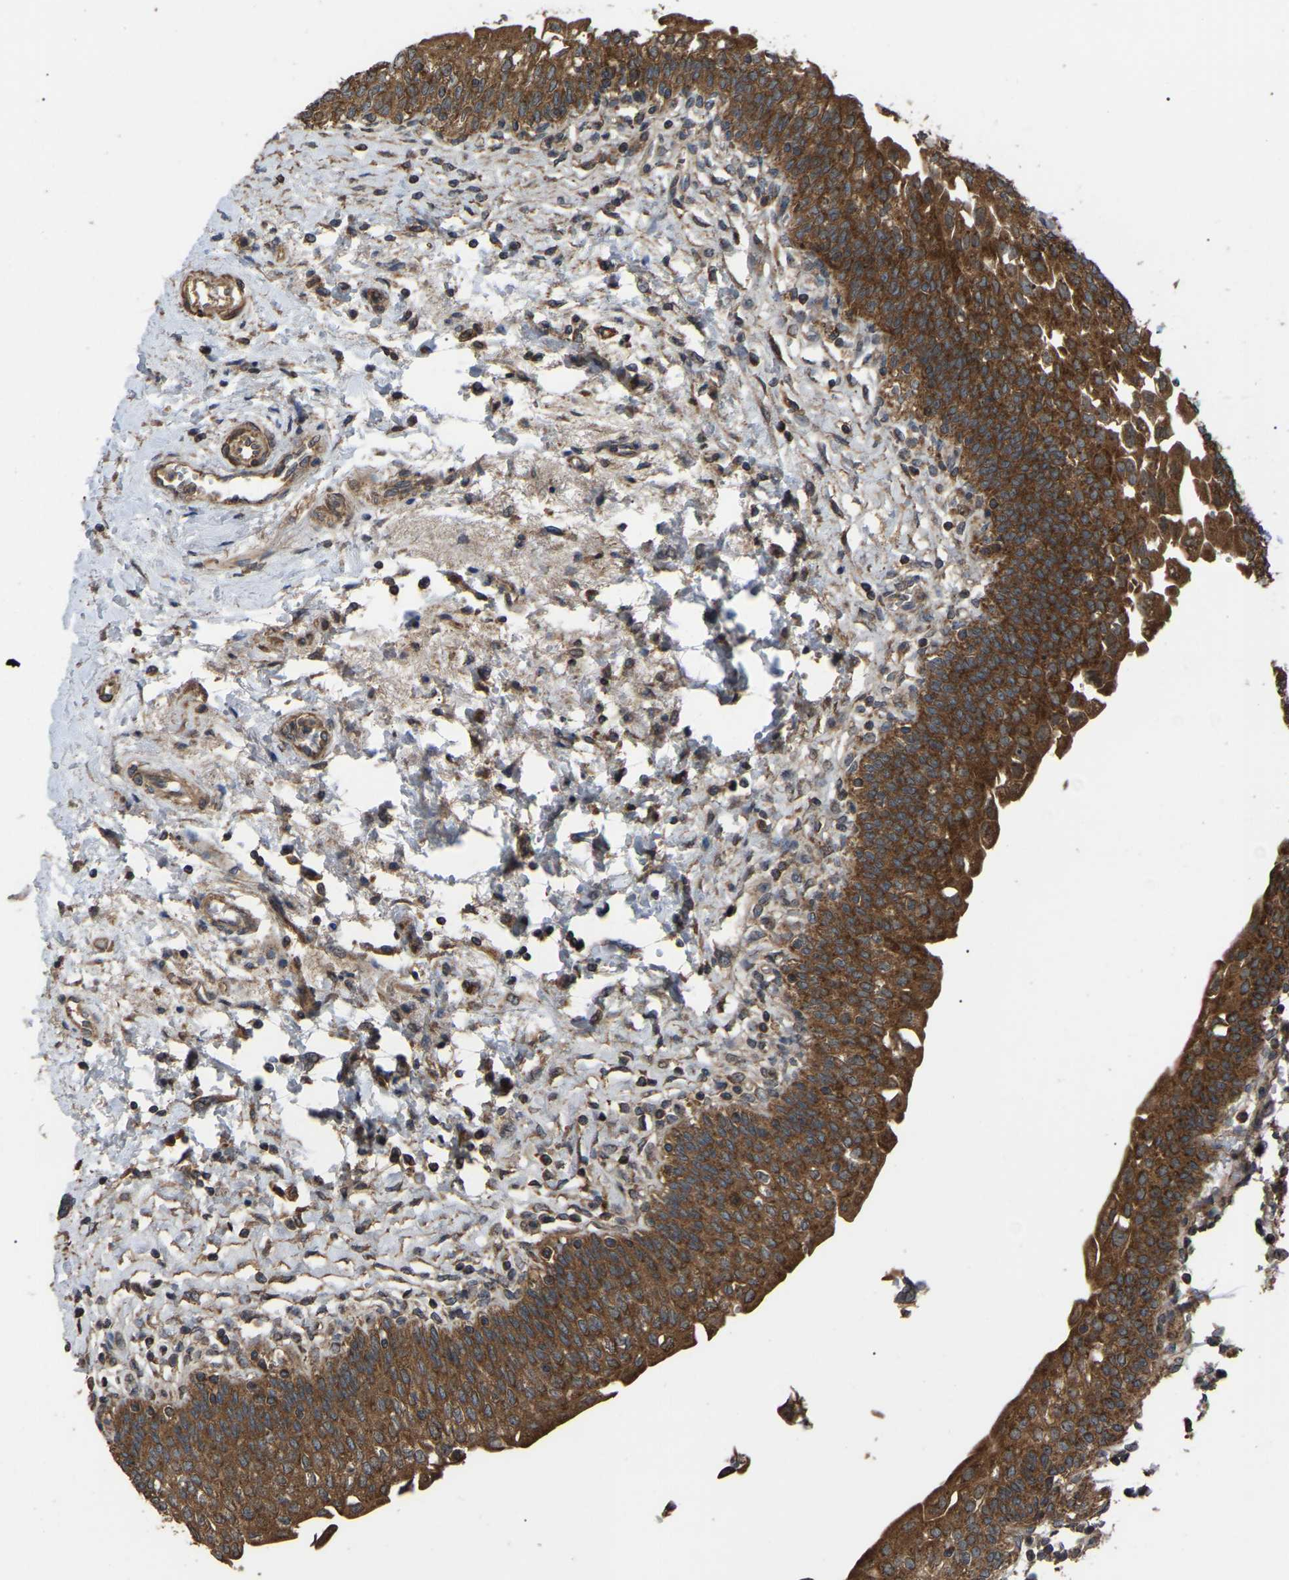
{"staining": {"intensity": "strong", "quantity": ">75%", "location": "cytoplasmic/membranous"}, "tissue": "urinary bladder", "cell_type": "Urothelial cells", "image_type": "normal", "snomed": [{"axis": "morphology", "description": "Normal tissue, NOS"}, {"axis": "topography", "description": "Urinary bladder"}], "caption": "IHC image of benign urinary bladder: human urinary bladder stained using immunohistochemistry reveals high levels of strong protein expression localized specifically in the cytoplasmic/membranous of urothelial cells, appearing as a cytoplasmic/membranous brown color.", "gene": "GCC1", "patient": {"sex": "male", "age": 55}}